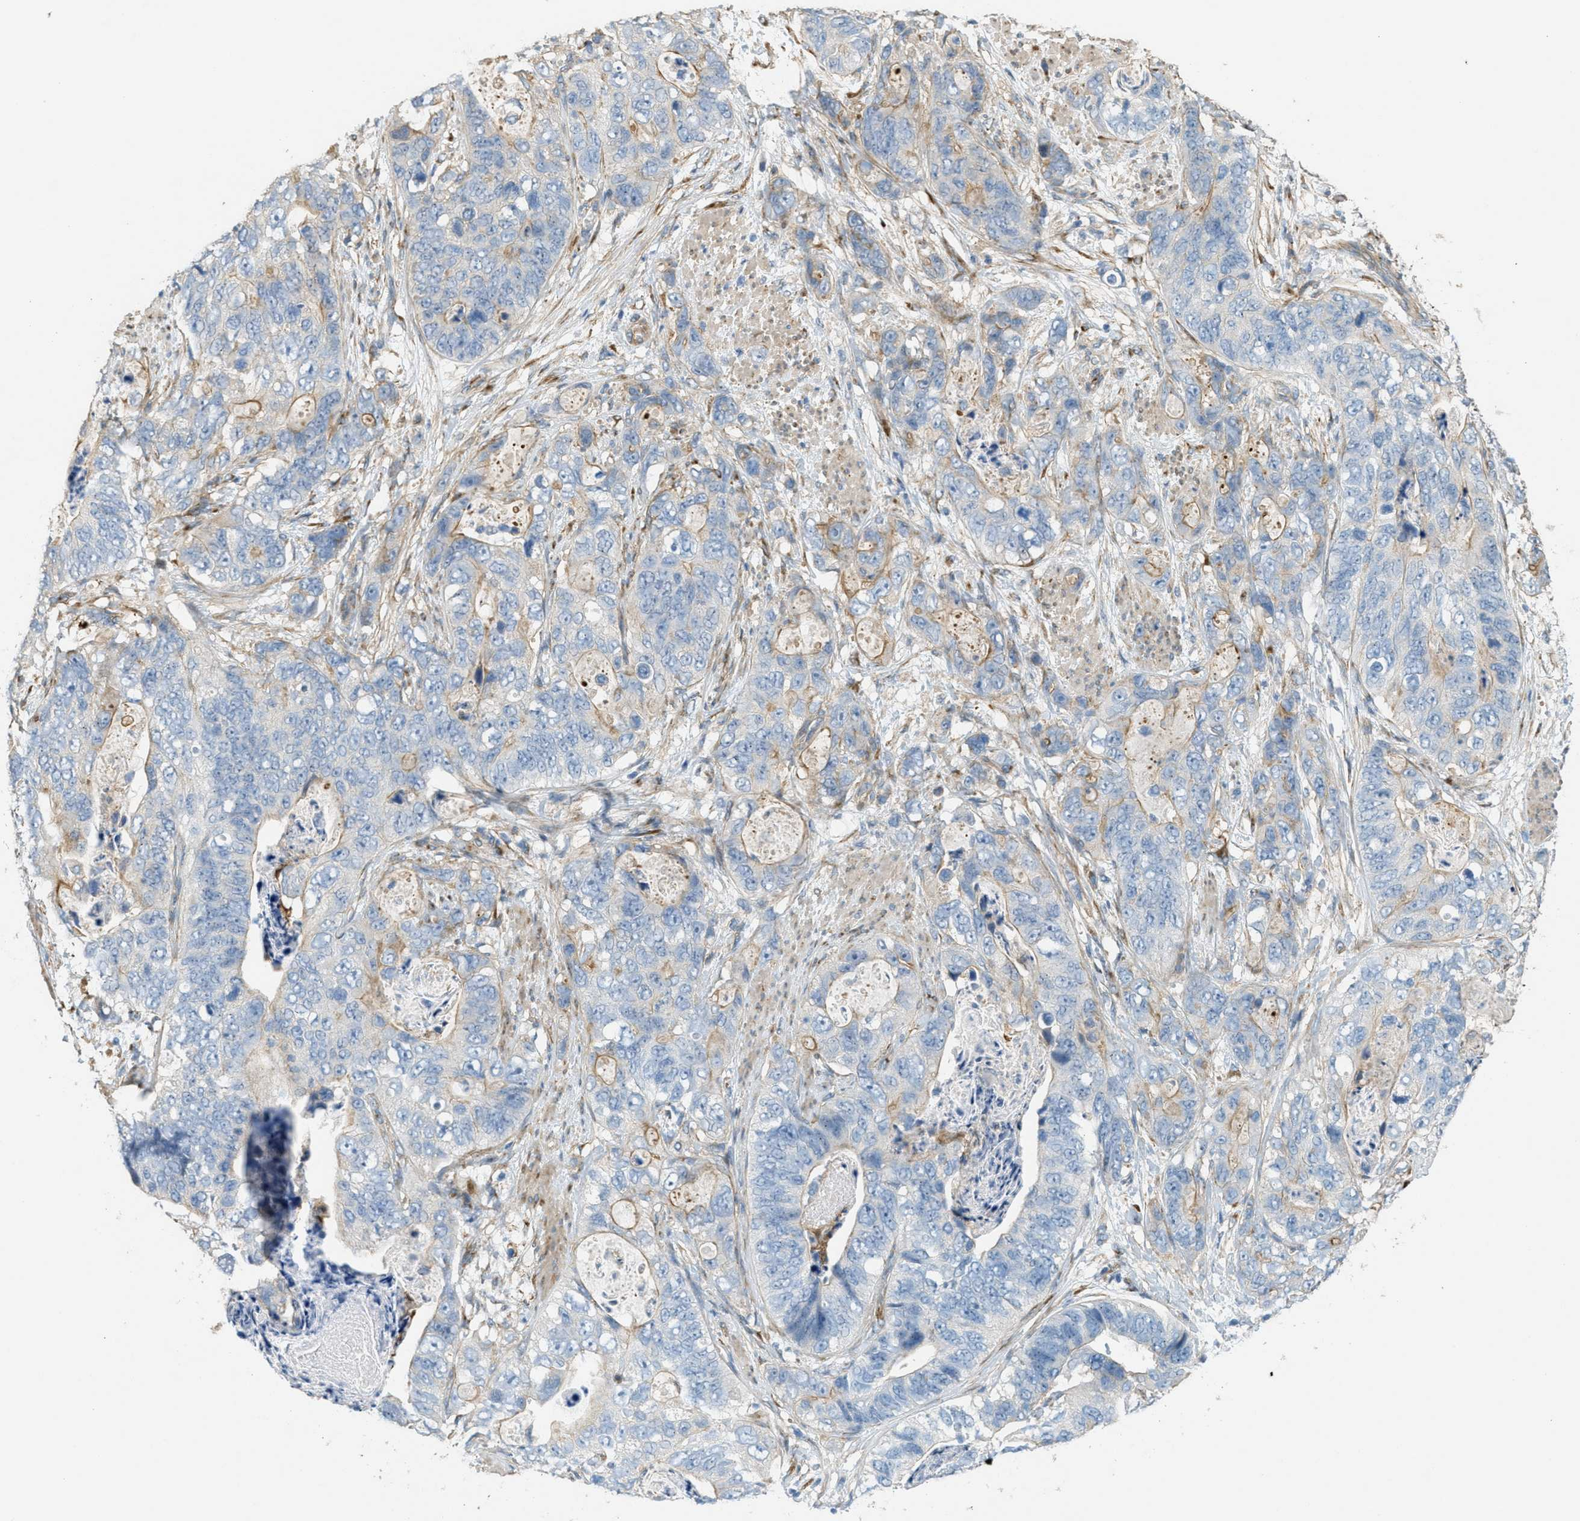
{"staining": {"intensity": "weak", "quantity": "<25%", "location": "cytoplasmic/membranous"}, "tissue": "stomach cancer", "cell_type": "Tumor cells", "image_type": "cancer", "snomed": [{"axis": "morphology", "description": "Adenocarcinoma, NOS"}, {"axis": "topography", "description": "Stomach"}], "caption": "A high-resolution photomicrograph shows immunohistochemistry (IHC) staining of stomach cancer (adenocarcinoma), which exhibits no significant expression in tumor cells. The staining is performed using DAB (3,3'-diaminobenzidine) brown chromogen with nuclei counter-stained in using hematoxylin.", "gene": "ADCY5", "patient": {"sex": "female", "age": 89}}